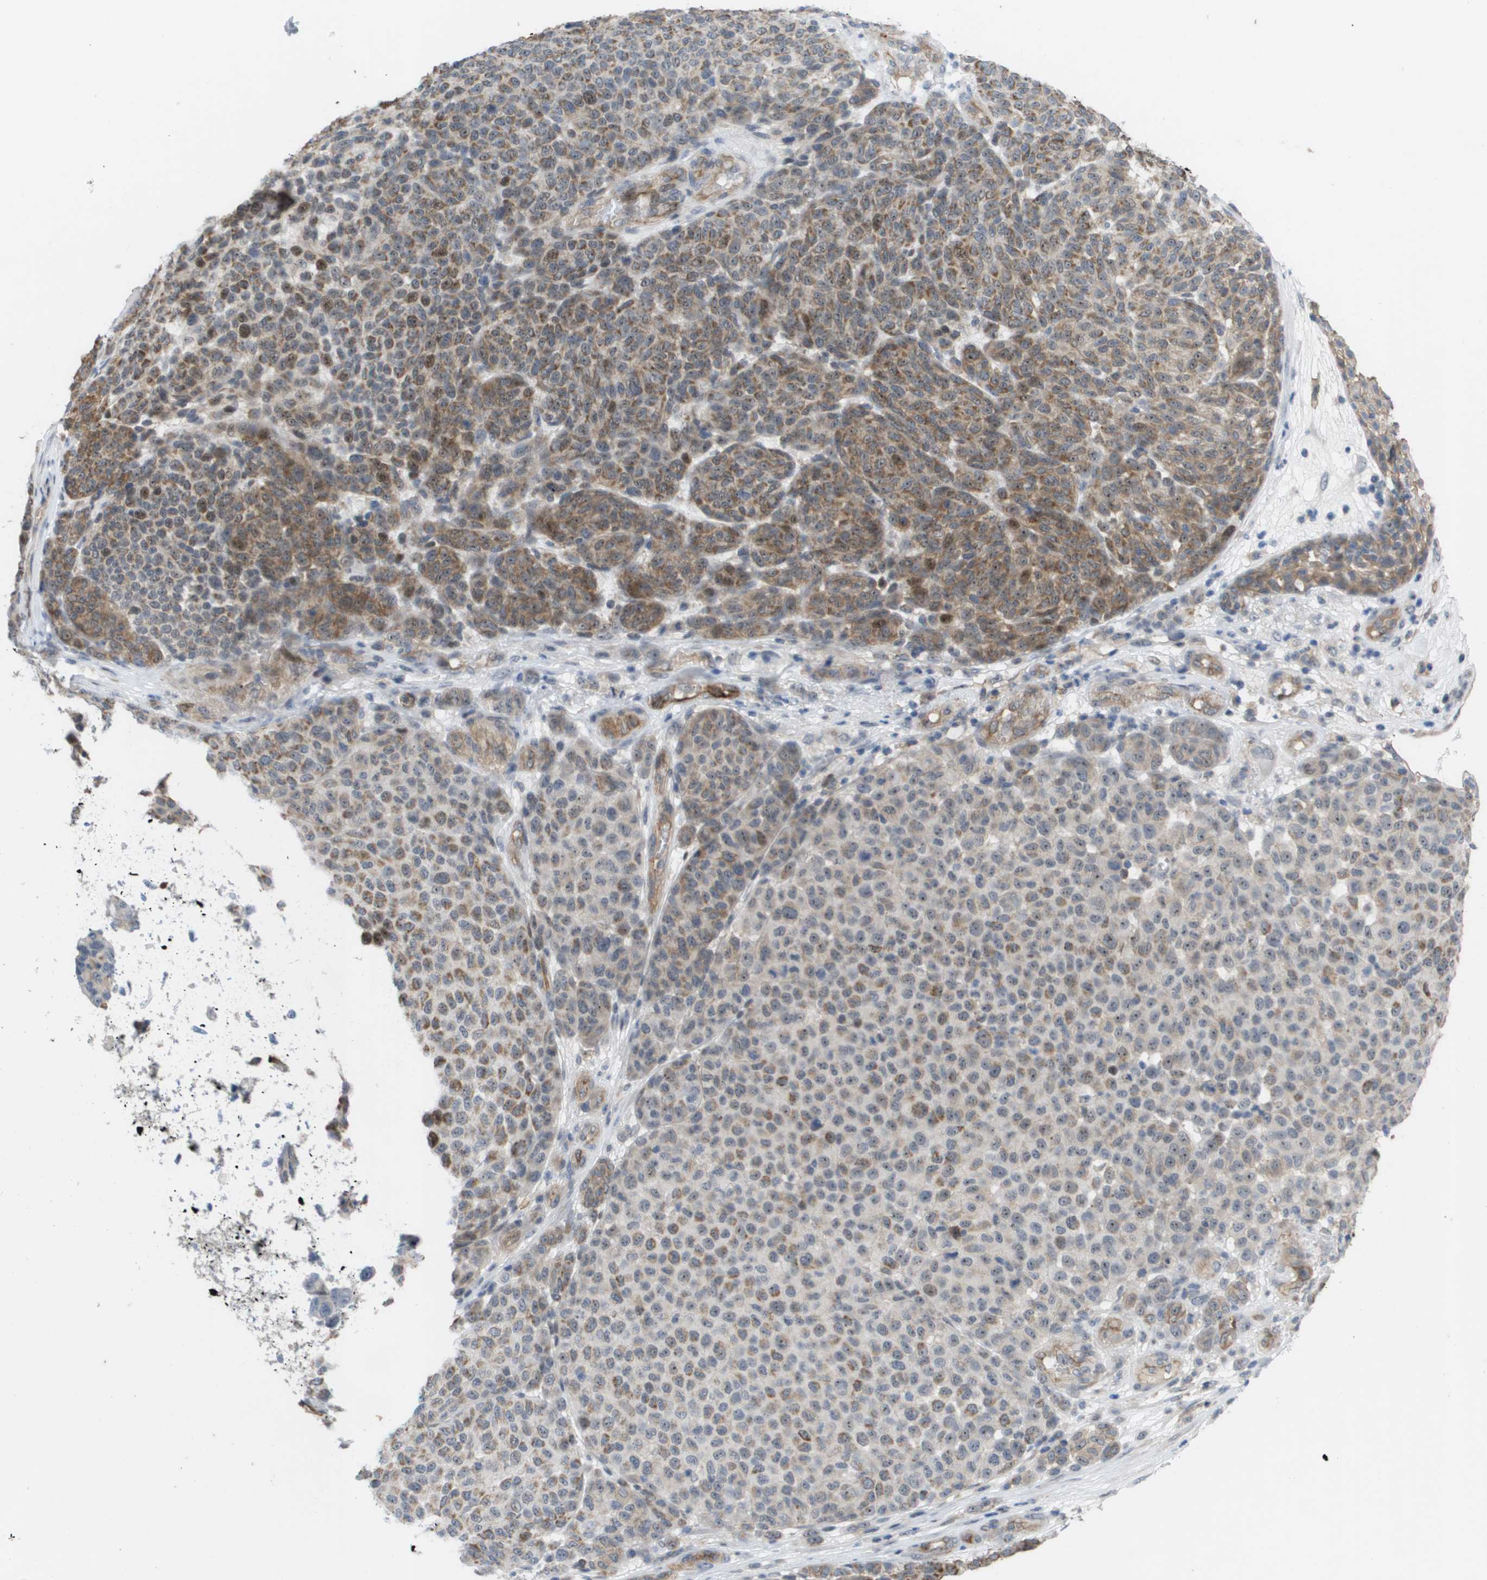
{"staining": {"intensity": "moderate", "quantity": "25%-75%", "location": "cytoplasmic/membranous"}, "tissue": "melanoma", "cell_type": "Tumor cells", "image_type": "cancer", "snomed": [{"axis": "morphology", "description": "Malignant melanoma, NOS"}, {"axis": "topography", "description": "Skin"}], "caption": "The histopathology image displays immunohistochemical staining of melanoma. There is moderate cytoplasmic/membranous expression is appreciated in approximately 25%-75% of tumor cells.", "gene": "MTARC2", "patient": {"sex": "male", "age": 59}}